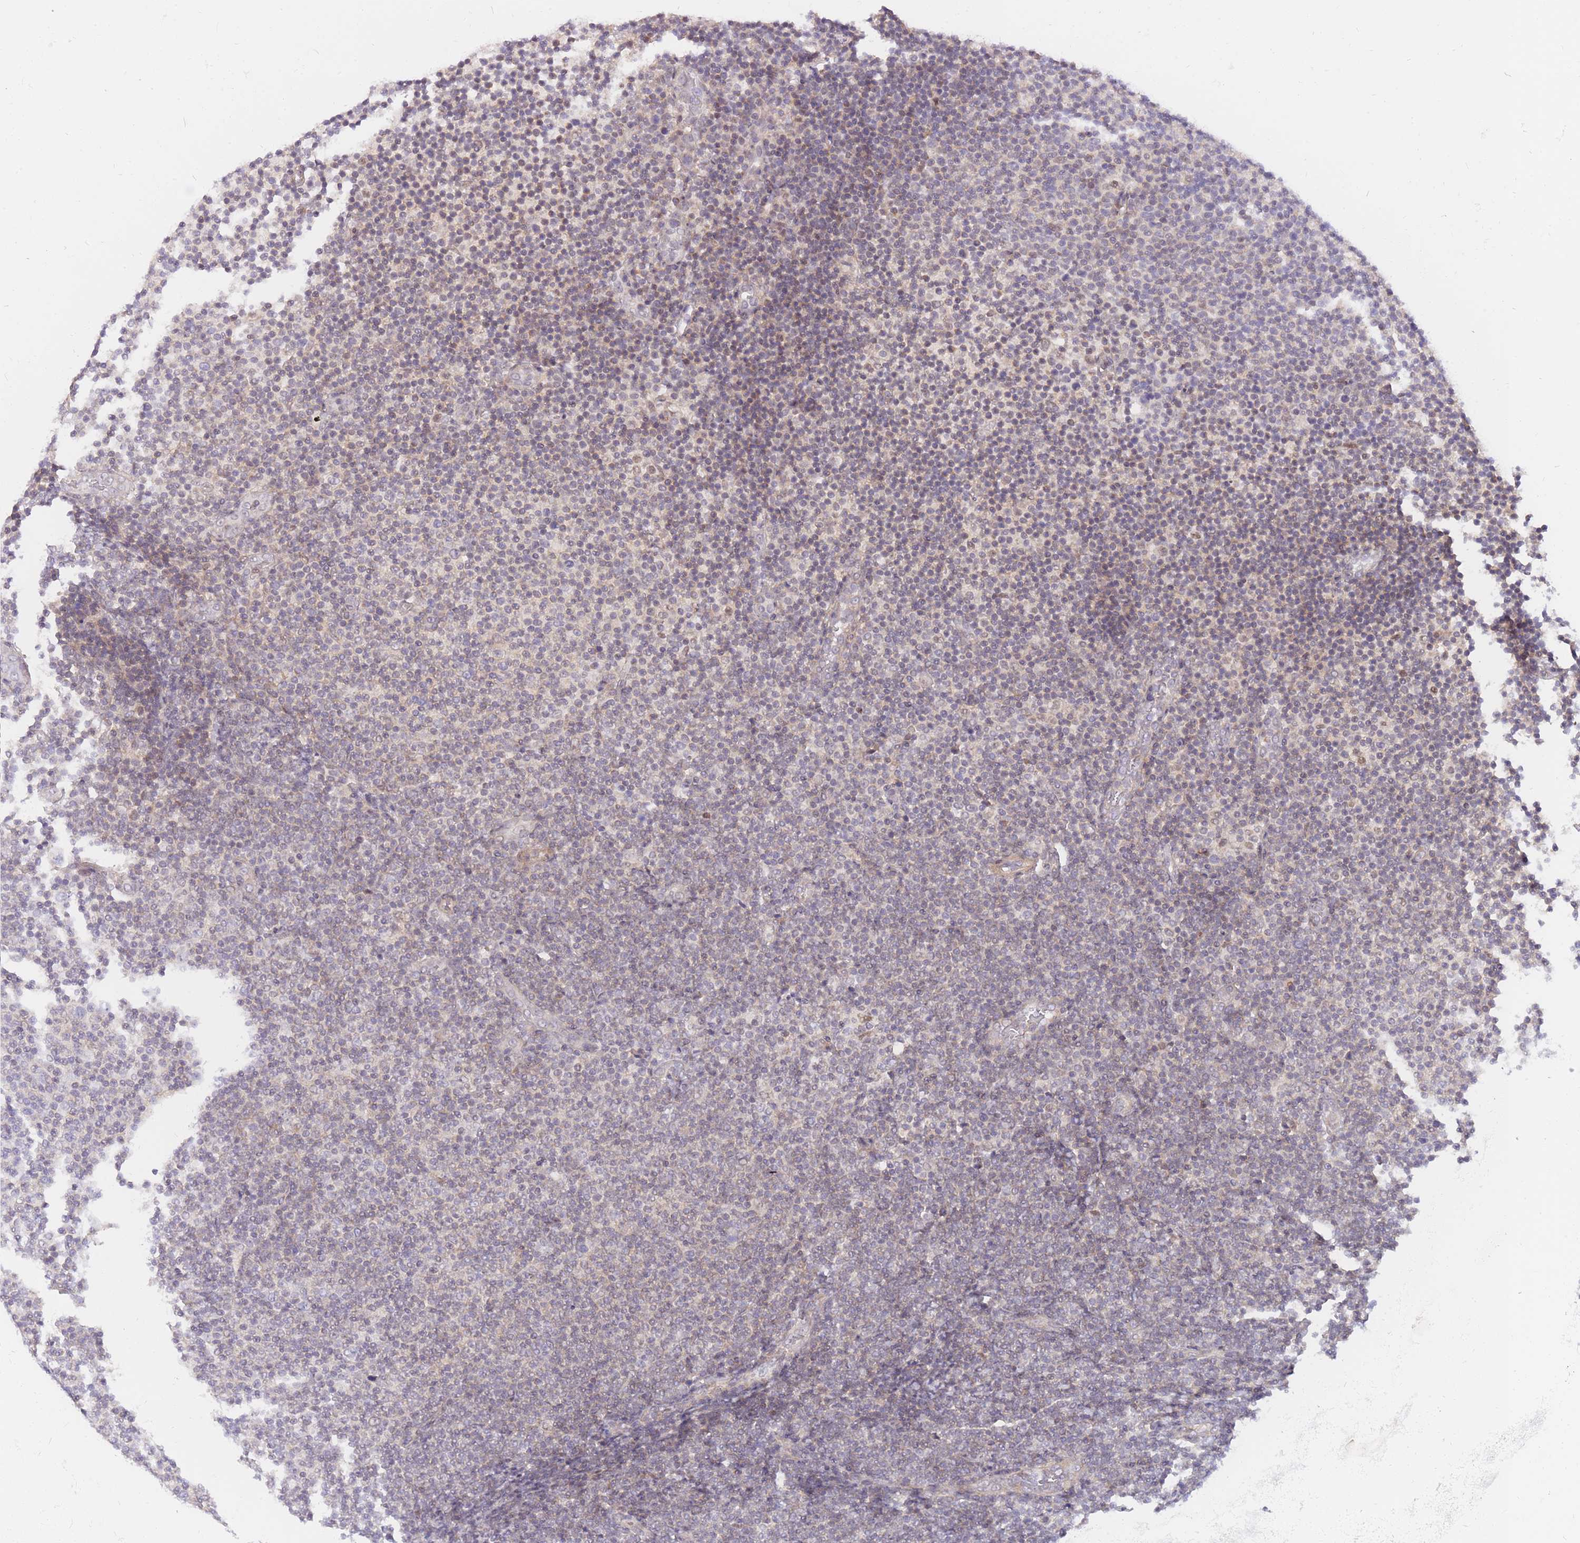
{"staining": {"intensity": "negative", "quantity": "none", "location": "none"}, "tissue": "lymphoma", "cell_type": "Tumor cells", "image_type": "cancer", "snomed": [{"axis": "morphology", "description": "Malignant lymphoma, non-Hodgkin's type, Low grade"}, {"axis": "topography", "description": "Lymph node"}], "caption": "This histopathology image is of low-grade malignant lymphoma, non-Hodgkin's type stained with IHC to label a protein in brown with the nuclei are counter-stained blue. There is no expression in tumor cells.", "gene": "MINDY2", "patient": {"sex": "male", "age": 66}}